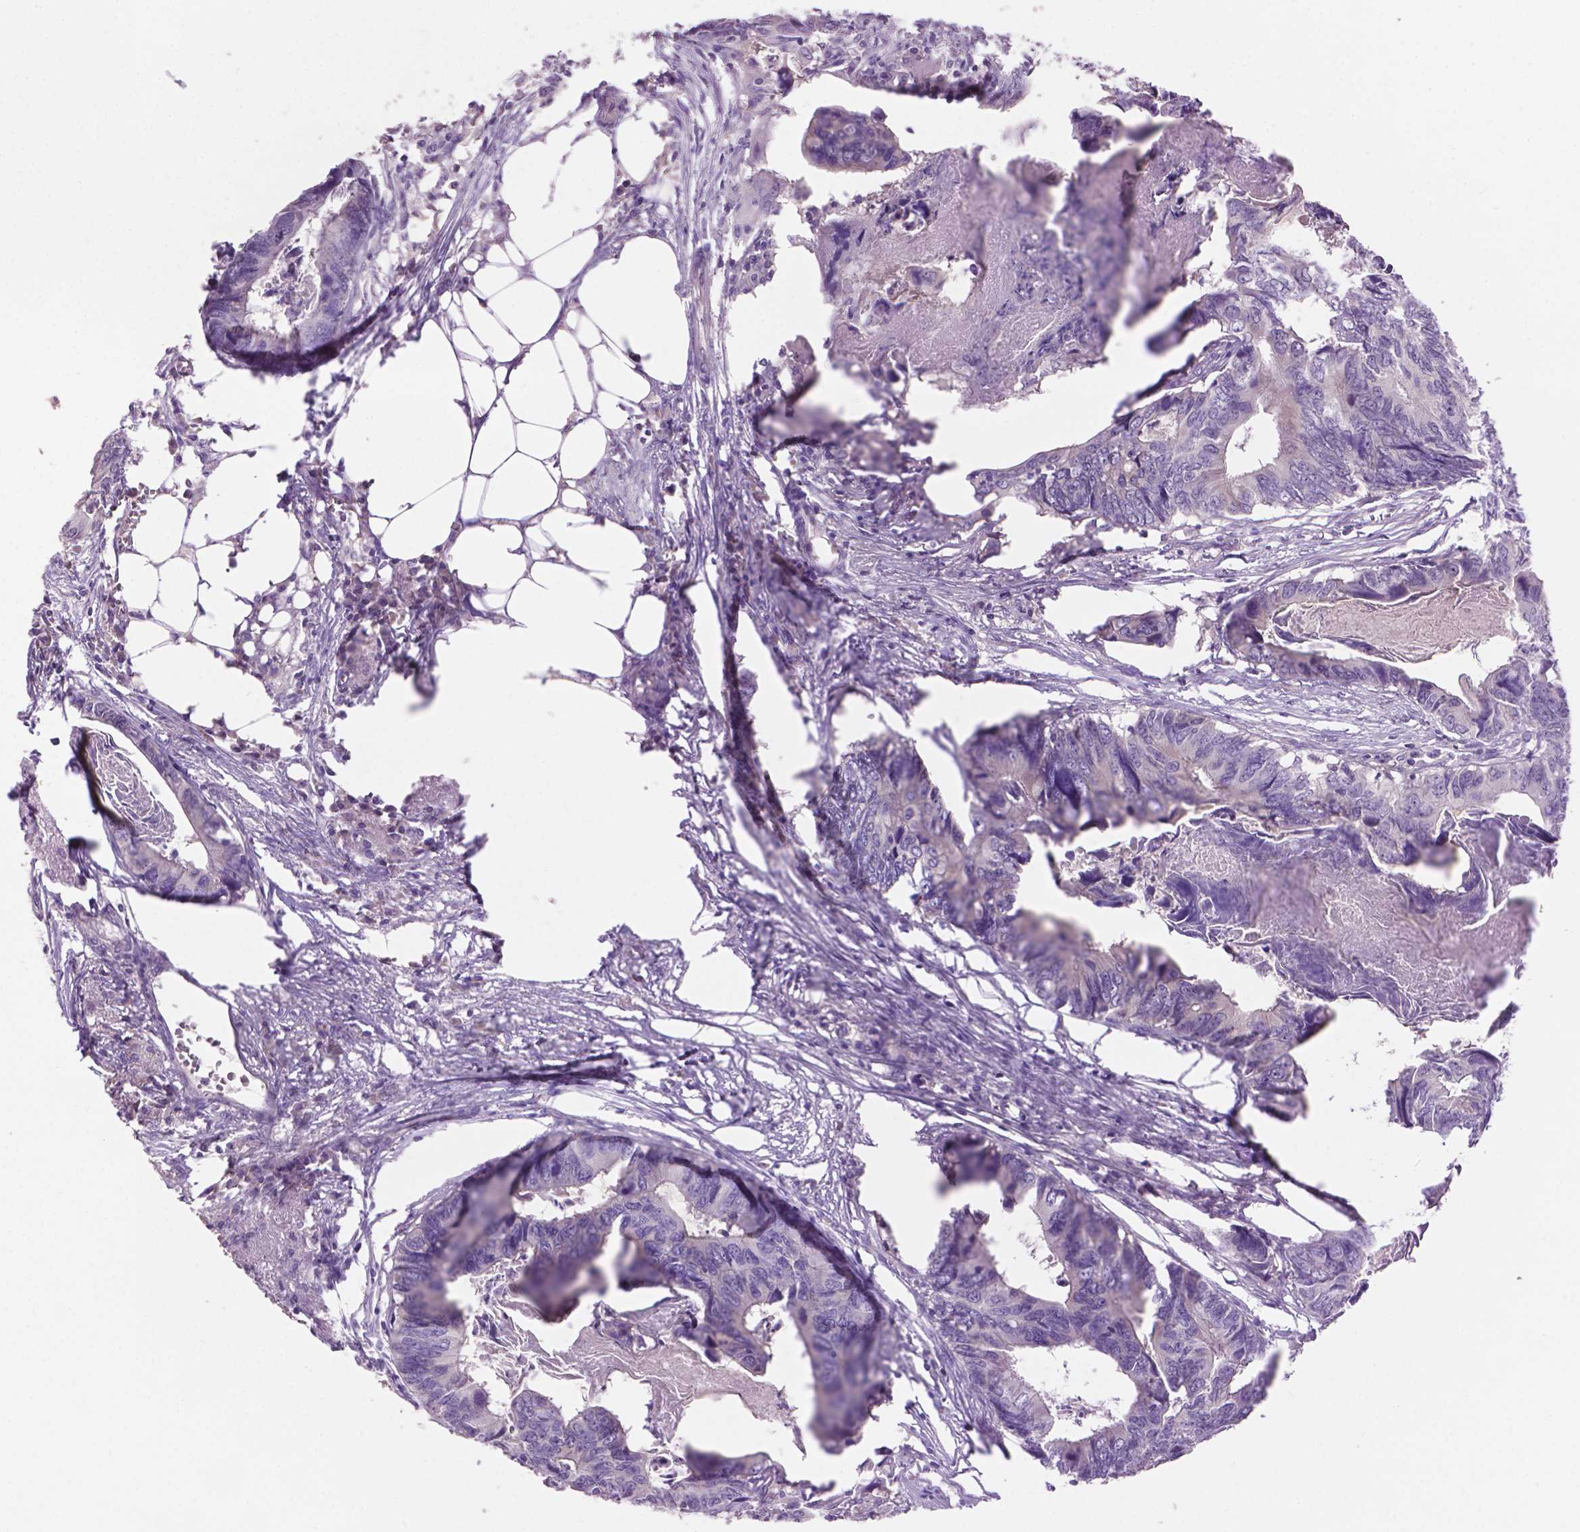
{"staining": {"intensity": "negative", "quantity": "none", "location": "none"}, "tissue": "colorectal cancer", "cell_type": "Tumor cells", "image_type": "cancer", "snomed": [{"axis": "morphology", "description": "Adenocarcinoma, NOS"}, {"axis": "topography", "description": "Colon"}], "caption": "The IHC micrograph has no significant positivity in tumor cells of adenocarcinoma (colorectal) tissue.", "gene": "CRYBA4", "patient": {"sex": "female", "age": 82}}